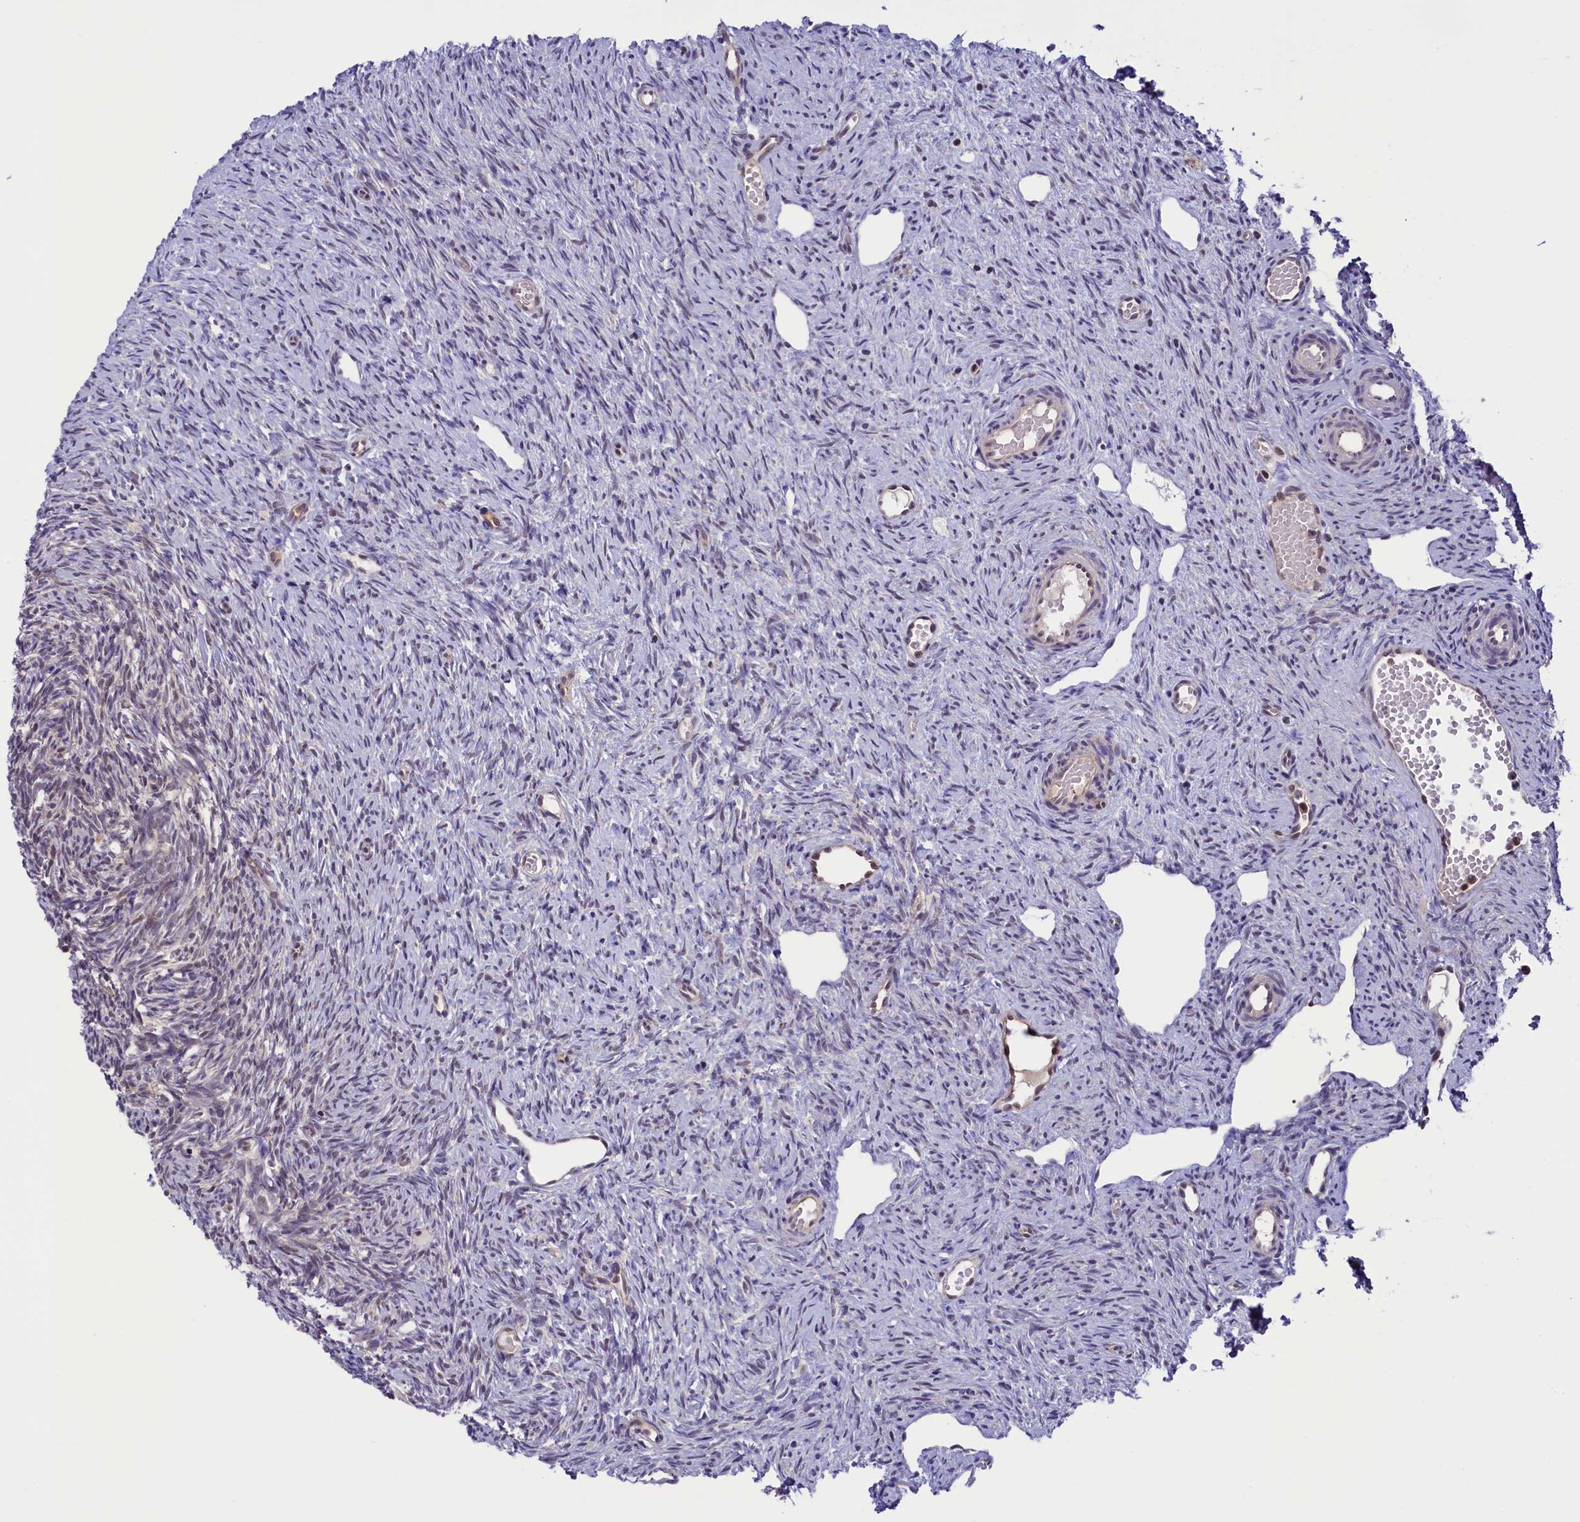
{"staining": {"intensity": "weak", "quantity": "<25%", "location": "nuclear"}, "tissue": "ovary", "cell_type": "Ovarian stroma cells", "image_type": "normal", "snomed": [{"axis": "morphology", "description": "Normal tissue, NOS"}, {"axis": "topography", "description": "Ovary"}], "caption": "Immunohistochemistry photomicrograph of benign ovary stained for a protein (brown), which demonstrates no staining in ovarian stroma cells.", "gene": "SLC7A6OS", "patient": {"sex": "female", "age": 51}}